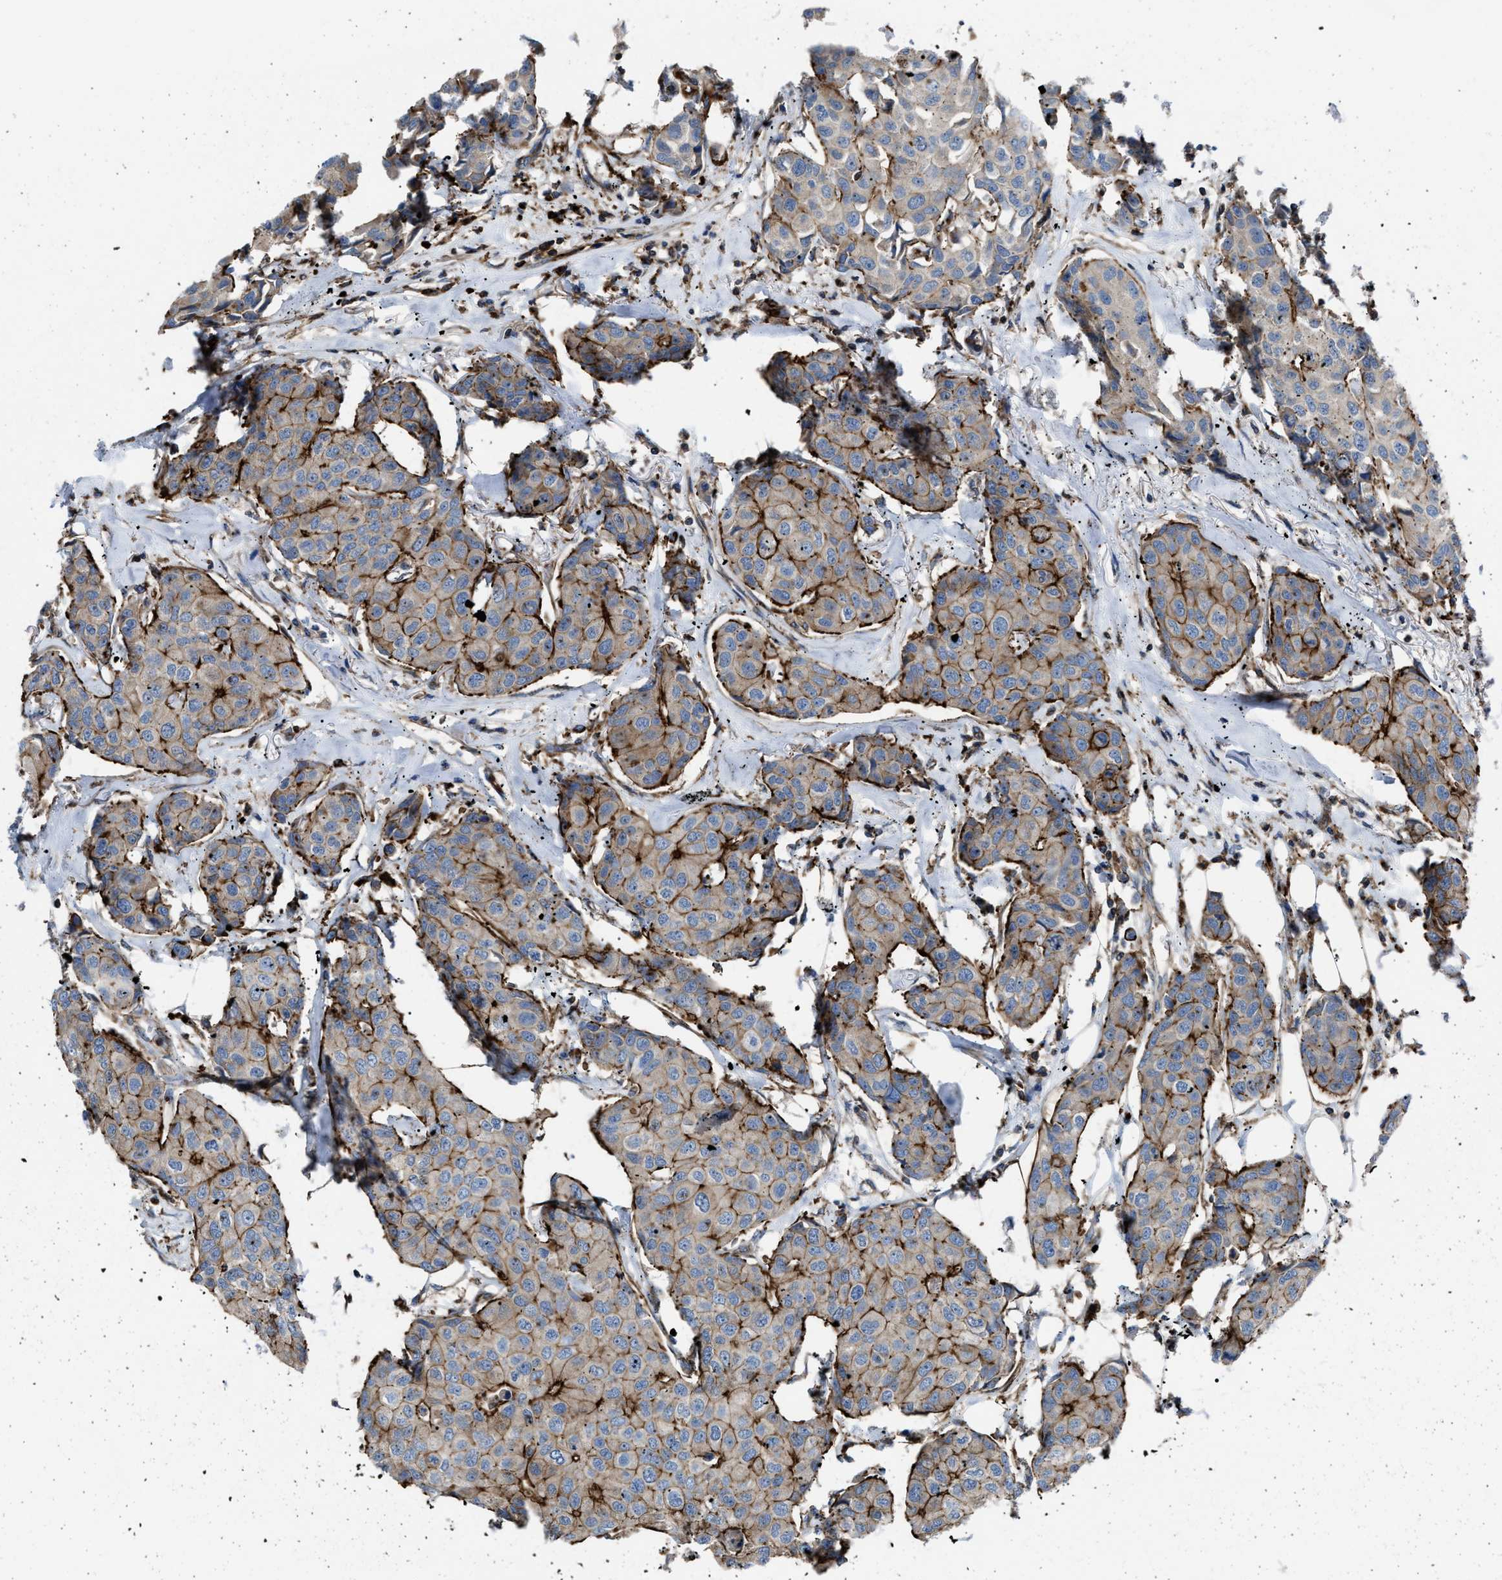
{"staining": {"intensity": "moderate", "quantity": ">75%", "location": "cytoplasmic/membranous"}, "tissue": "breast cancer", "cell_type": "Tumor cells", "image_type": "cancer", "snomed": [{"axis": "morphology", "description": "Duct carcinoma"}, {"axis": "topography", "description": "Breast"}], "caption": "Moderate cytoplasmic/membranous staining for a protein is appreciated in about >75% of tumor cells of breast intraductal carcinoma using IHC.", "gene": "AGPAT2", "patient": {"sex": "female", "age": 80}}